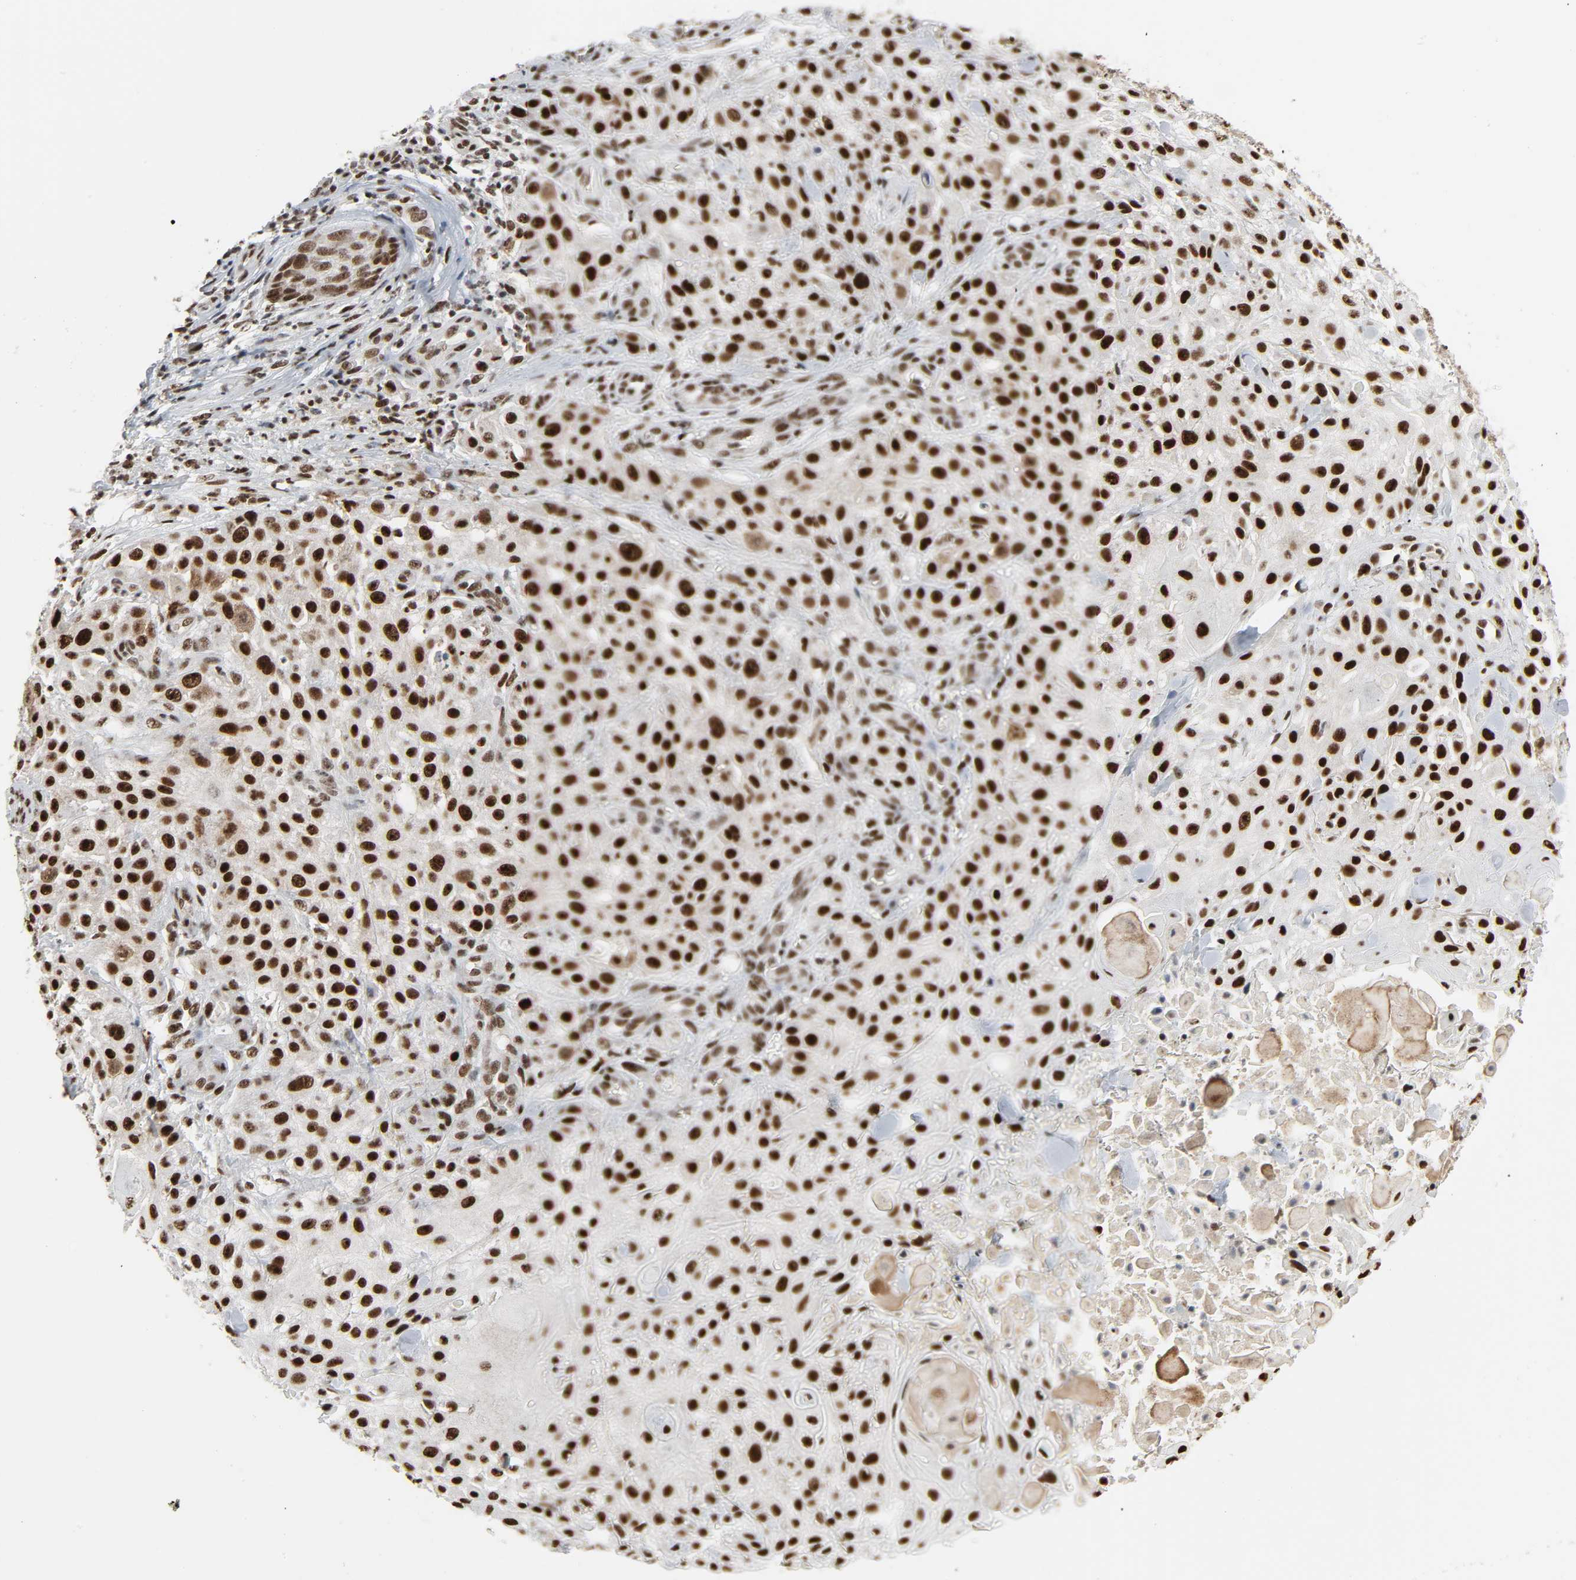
{"staining": {"intensity": "strong", "quantity": ">75%", "location": "nuclear"}, "tissue": "skin cancer", "cell_type": "Tumor cells", "image_type": "cancer", "snomed": [{"axis": "morphology", "description": "Squamous cell carcinoma, NOS"}, {"axis": "topography", "description": "Skin"}], "caption": "This is a micrograph of IHC staining of skin squamous cell carcinoma, which shows strong expression in the nuclear of tumor cells.", "gene": "CDK7", "patient": {"sex": "female", "age": 42}}